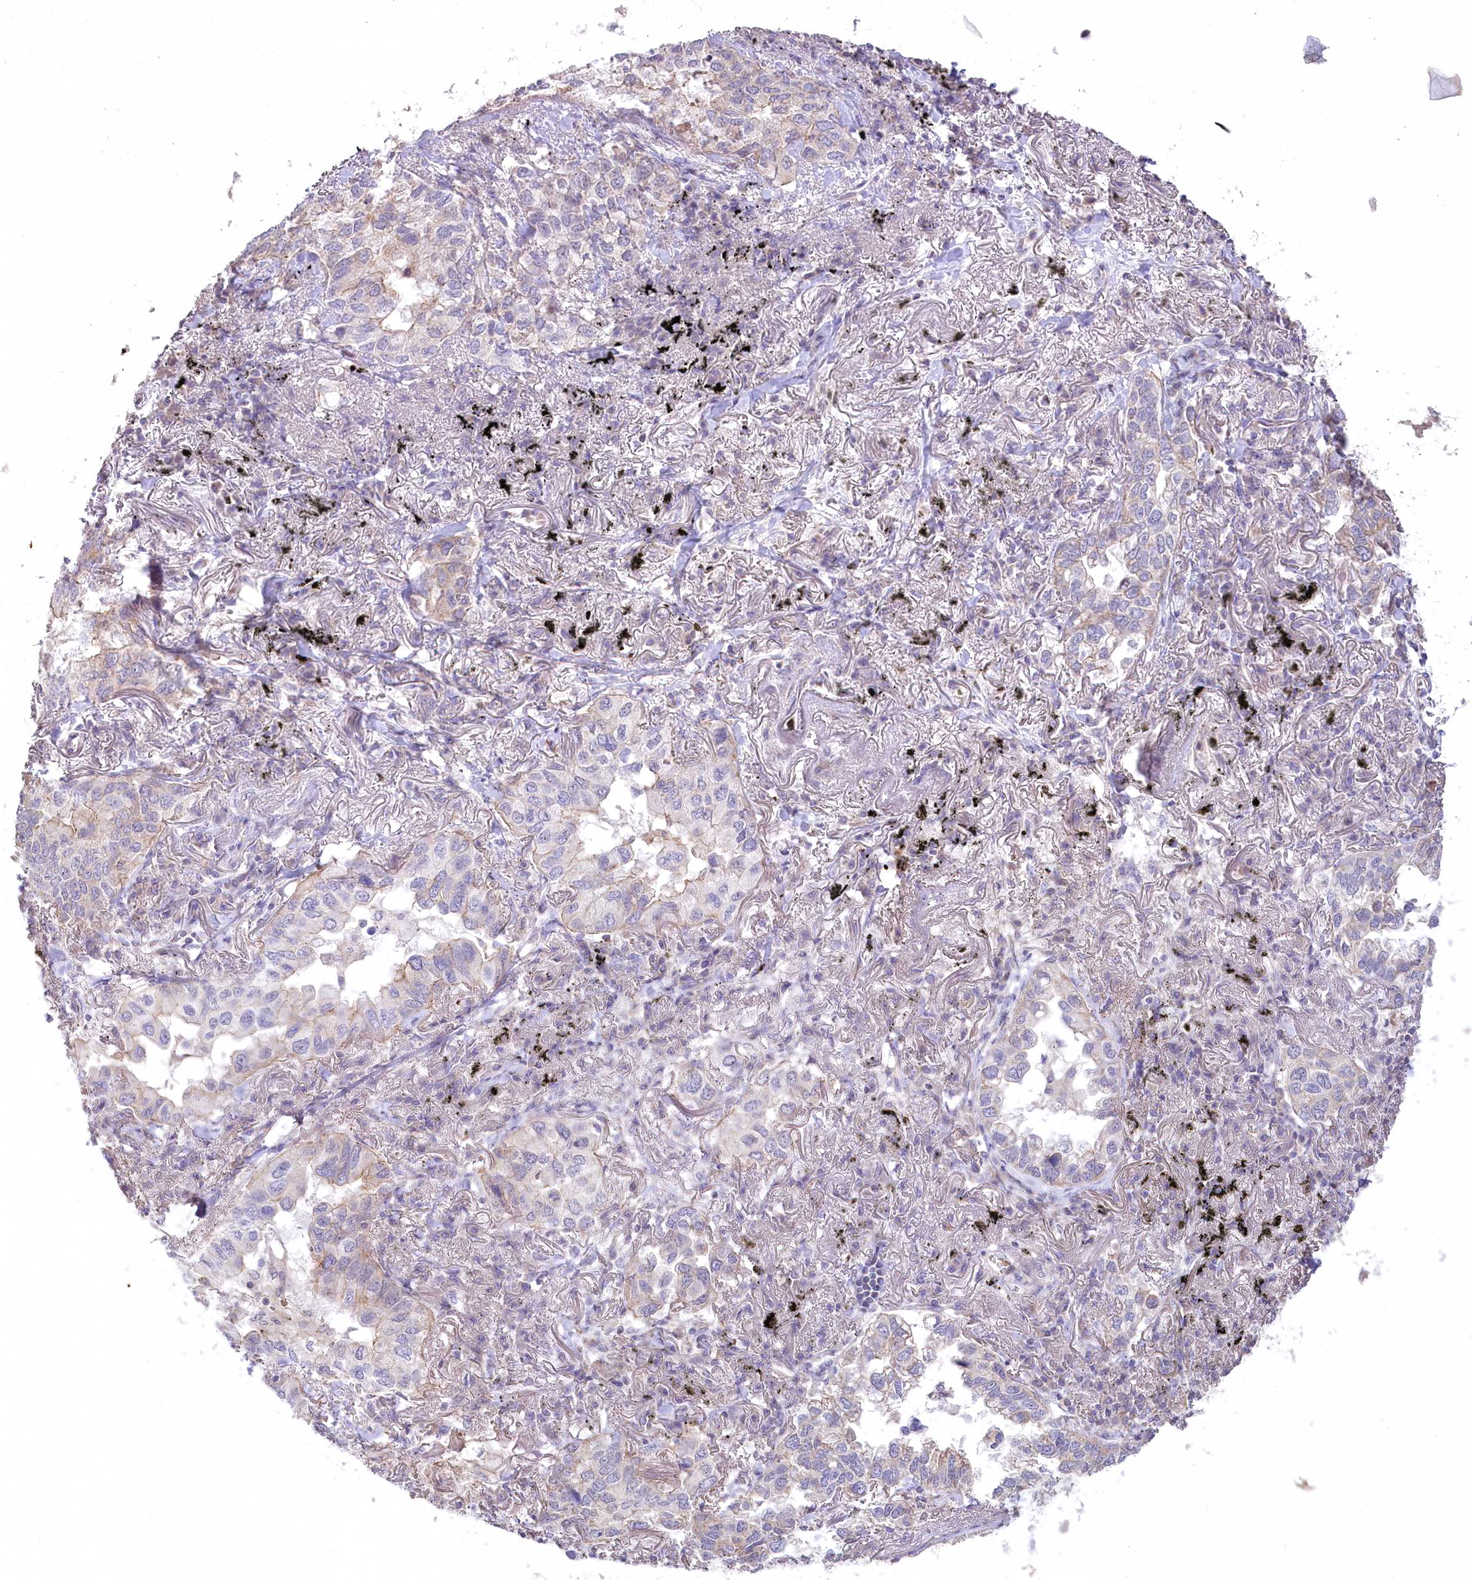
{"staining": {"intensity": "weak", "quantity": "<25%", "location": "cytoplasmic/membranous"}, "tissue": "lung cancer", "cell_type": "Tumor cells", "image_type": "cancer", "snomed": [{"axis": "morphology", "description": "Adenocarcinoma, NOS"}, {"axis": "topography", "description": "Lung"}], "caption": "This is a photomicrograph of immunohistochemistry staining of adenocarcinoma (lung), which shows no expression in tumor cells. Nuclei are stained in blue.", "gene": "SLC6A11", "patient": {"sex": "male", "age": 65}}